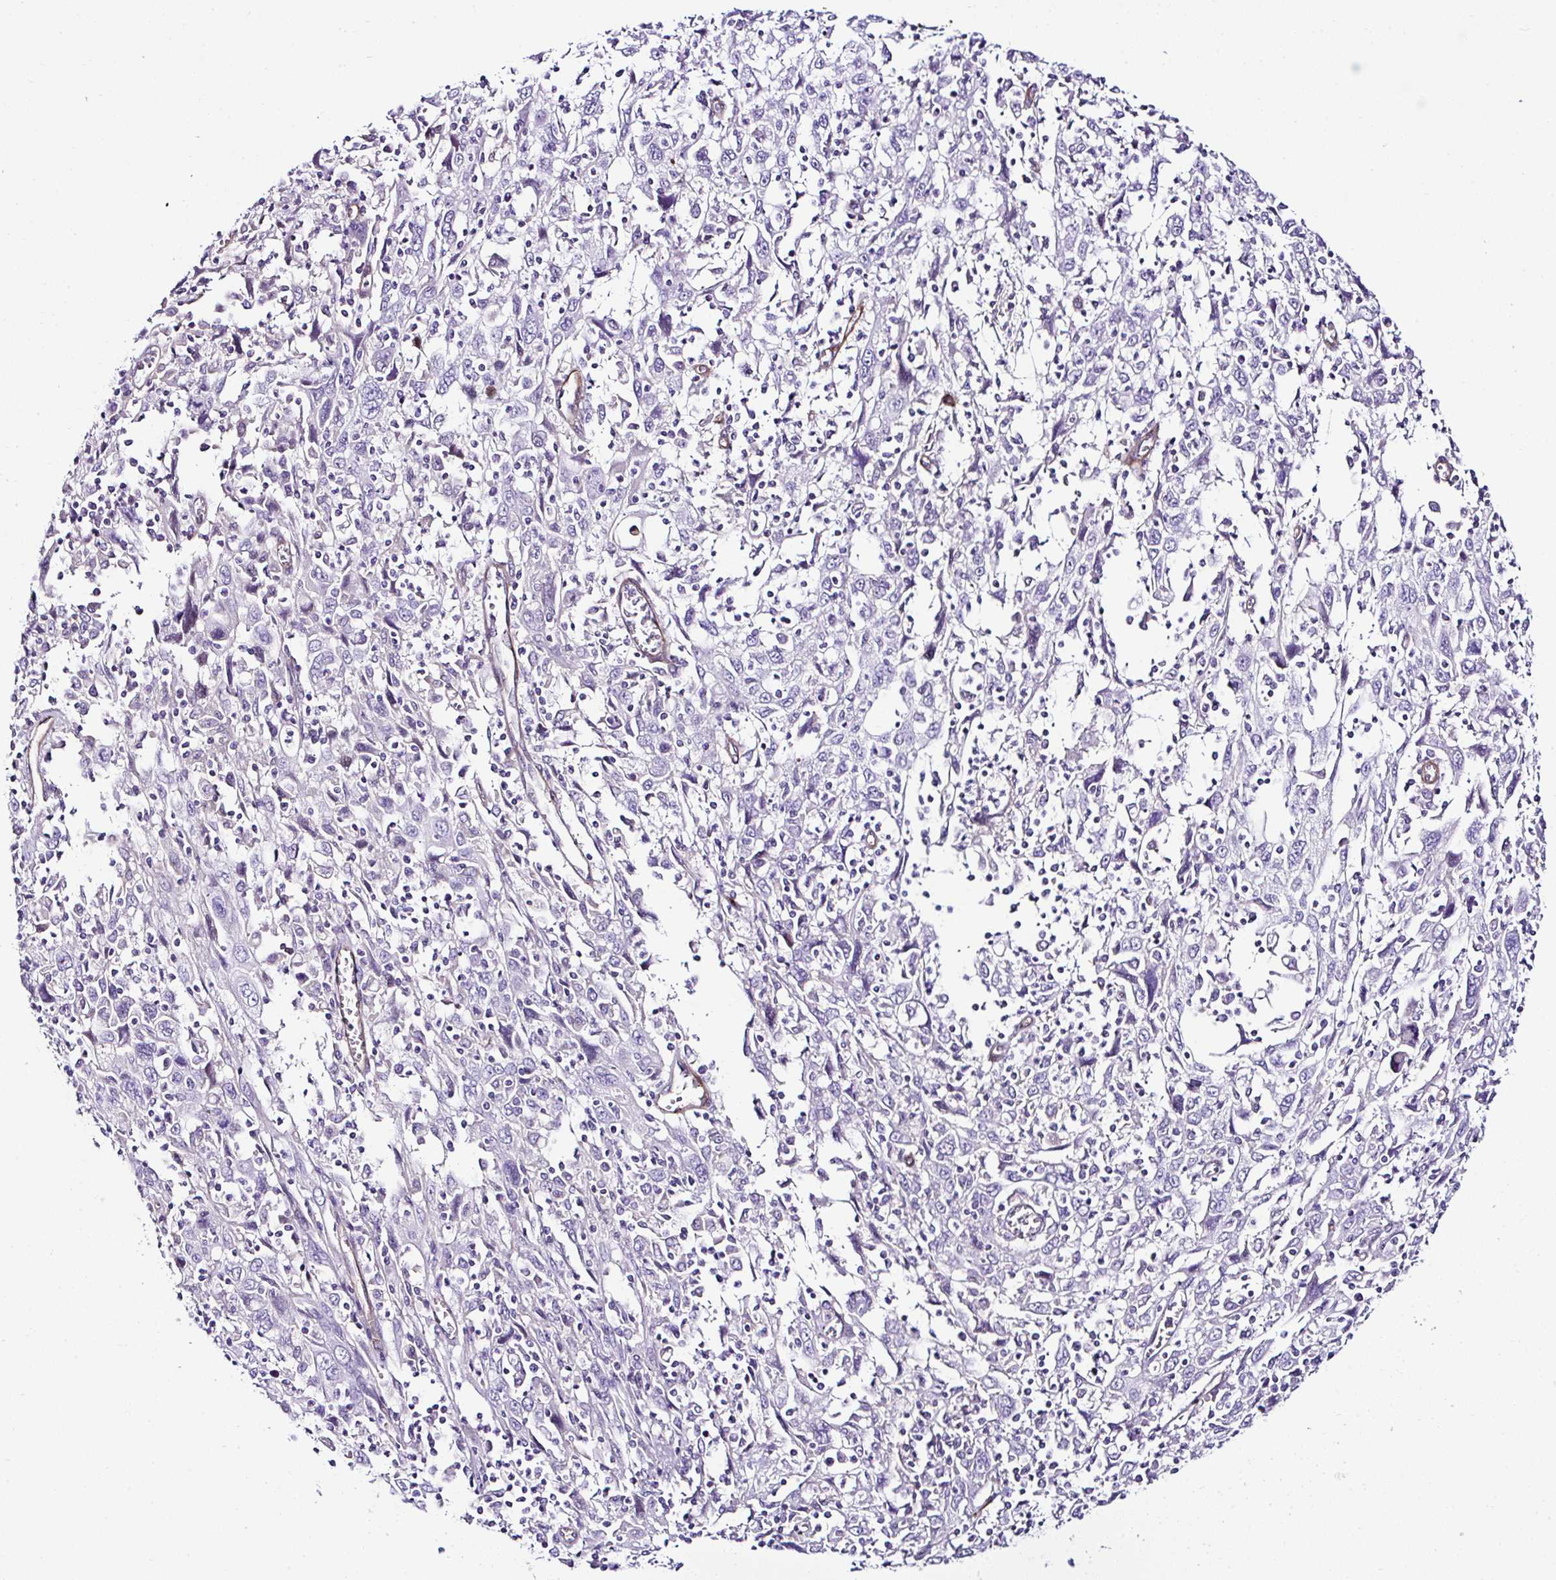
{"staining": {"intensity": "negative", "quantity": "none", "location": "none"}, "tissue": "cervical cancer", "cell_type": "Tumor cells", "image_type": "cancer", "snomed": [{"axis": "morphology", "description": "Squamous cell carcinoma, NOS"}, {"axis": "topography", "description": "Cervix"}], "caption": "Micrograph shows no protein positivity in tumor cells of squamous cell carcinoma (cervical) tissue.", "gene": "FBXO34", "patient": {"sex": "female", "age": 46}}